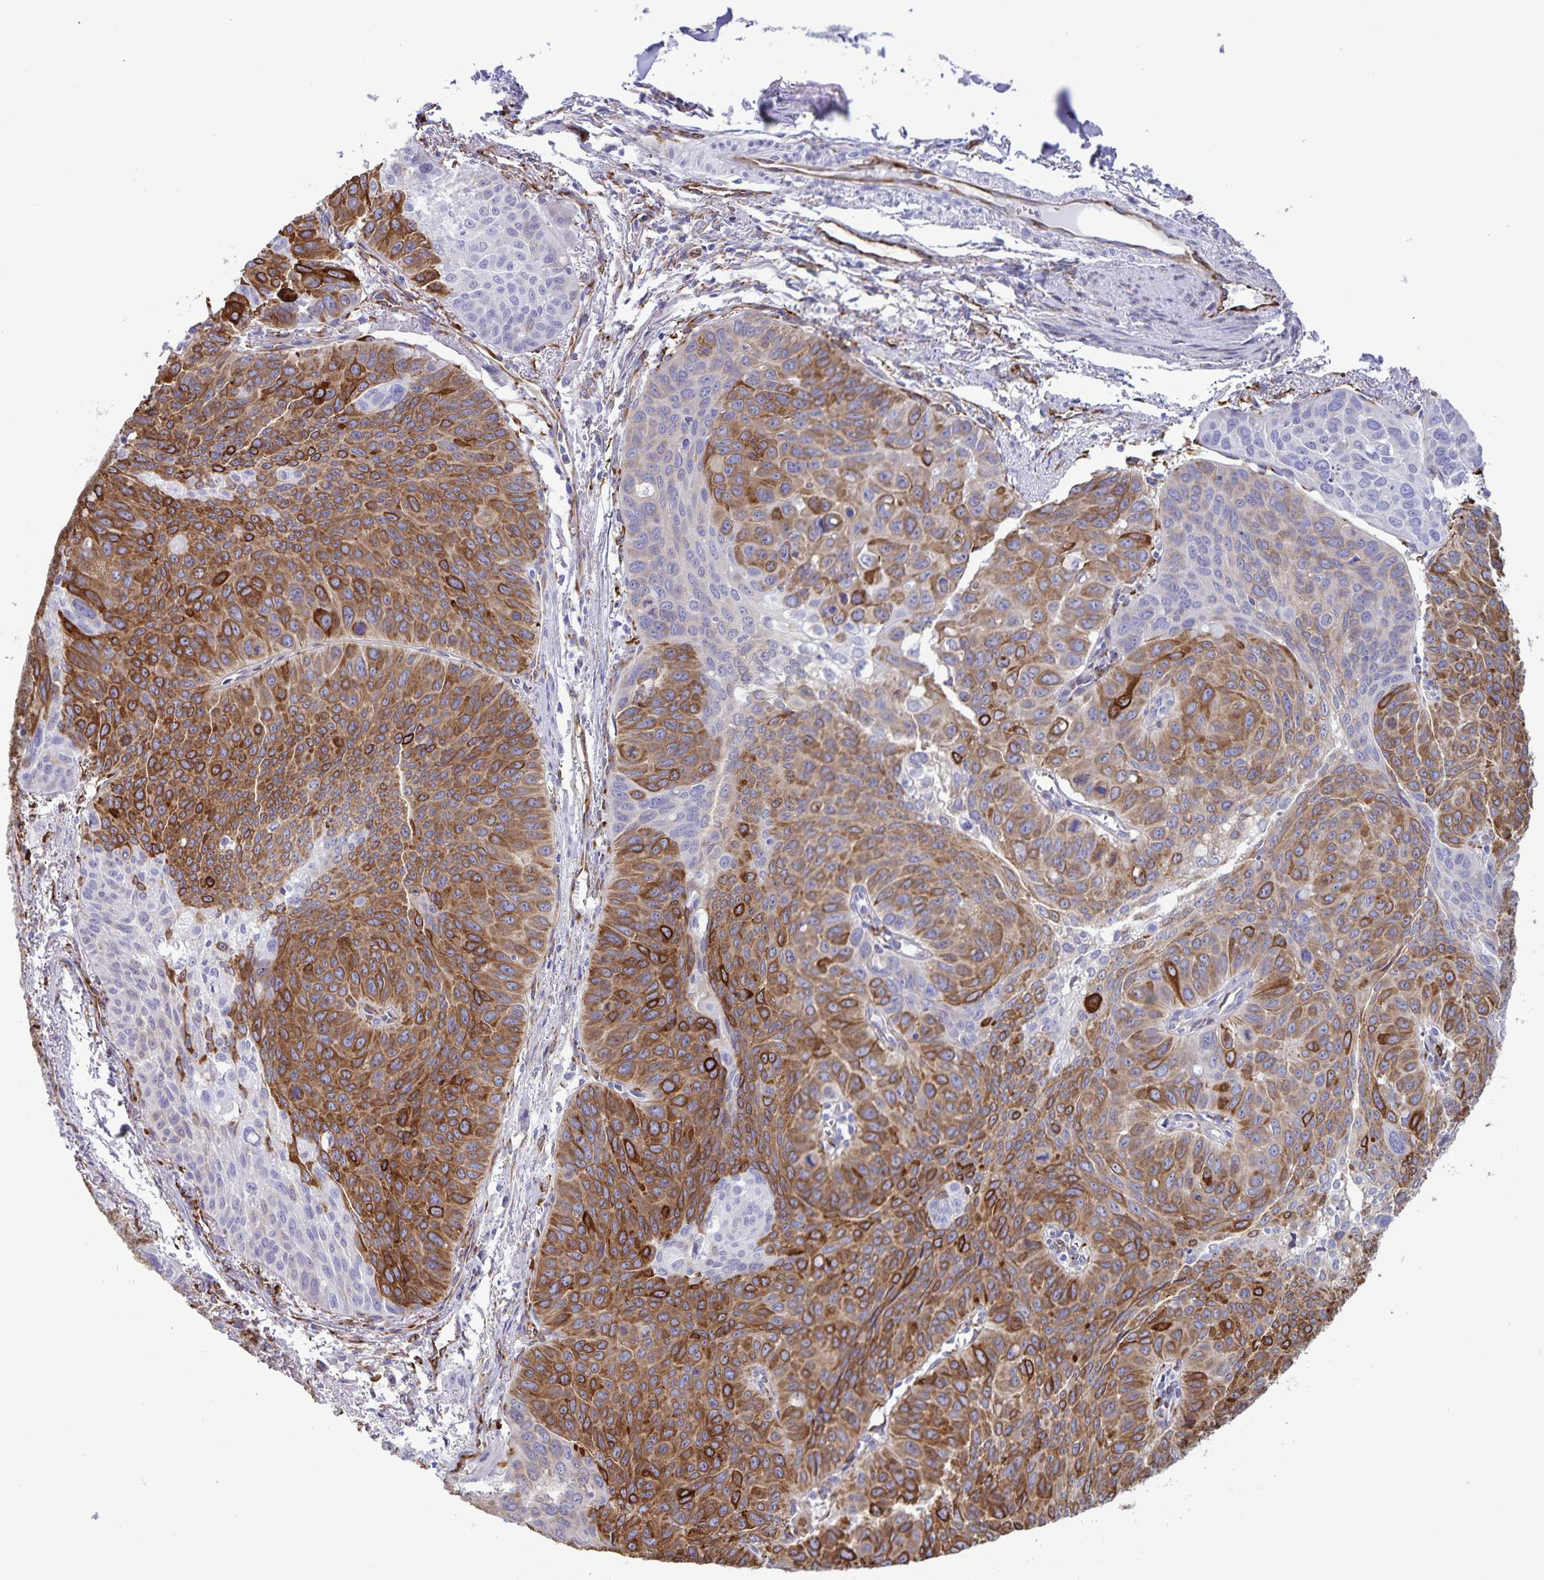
{"staining": {"intensity": "strong", "quantity": "25%-75%", "location": "cytoplasmic/membranous"}, "tissue": "lung cancer", "cell_type": "Tumor cells", "image_type": "cancer", "snomed": [{"axis": "morphology", "description": "Squamous cell carcinoma, NOS"}, {"axis": "topography", "description": "Lung"}], "caption": "Human lung cancer stained with a brown dye displays strong cytoplasmic/membranous positive positivity in about 25%-75% of tumor cells.", "gene": "RCN1", "patient": {"sex": "male", "age": 71}}